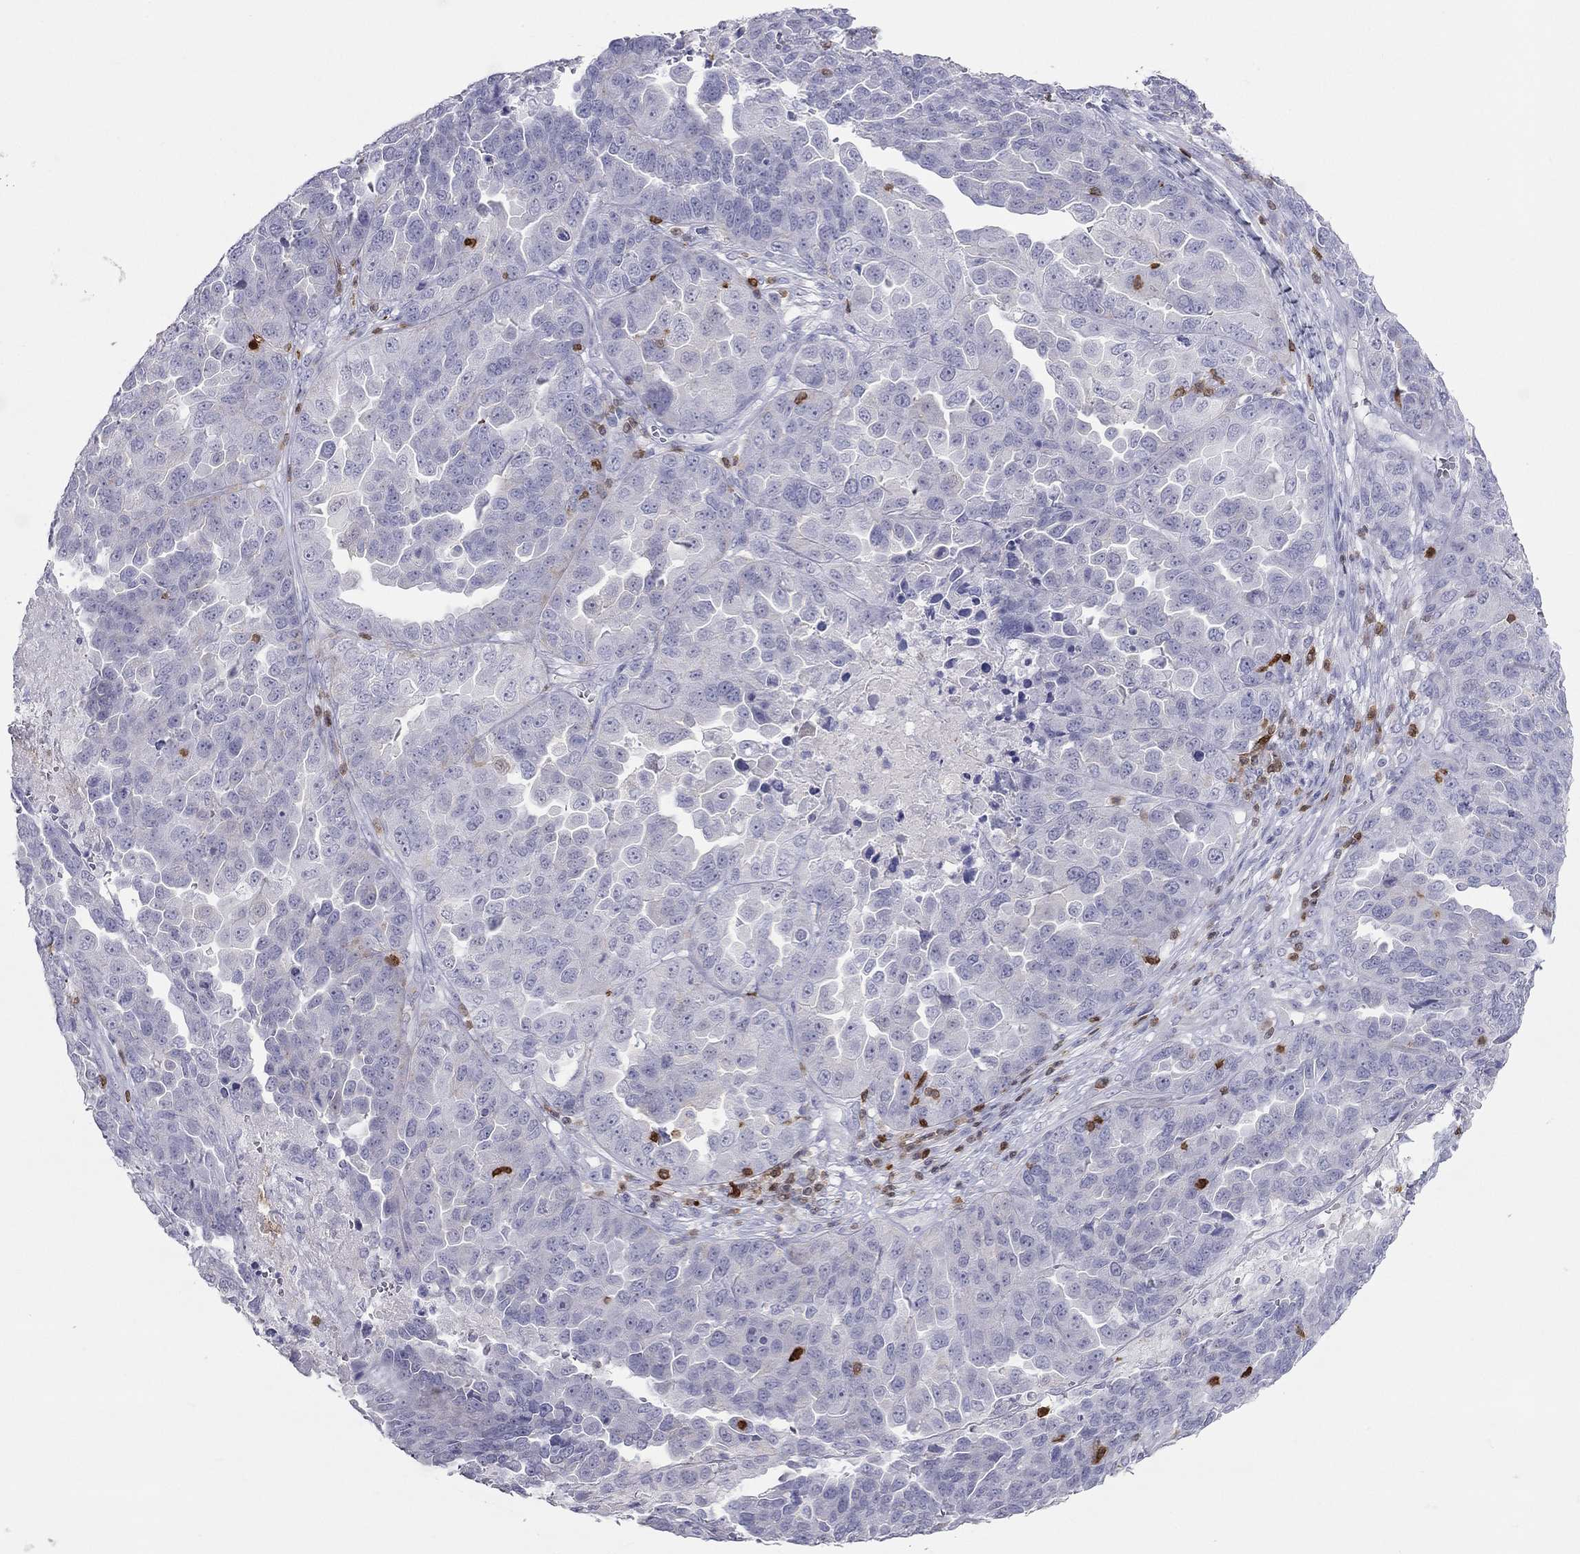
{"staining": {"intensity": "negative", "quantity": "none", "location": "none"}, "tissue": "ovarian cancer", "cell_type": "Tumor cells", "image_type": "cancer", "snomed": [{"axis": "morphology", "description": "Cystadenocarcinoma, serous, NOS"}, {"axis": "topography", "description": "Ovary"}], "caption": "Immunohistochemical staining of human serous cystadenocarcinoma (ovarian) displays no significant positivity in tumor cells.", "gene": "SH2D2A", "patient": {"sex": "female", "age": 87}}